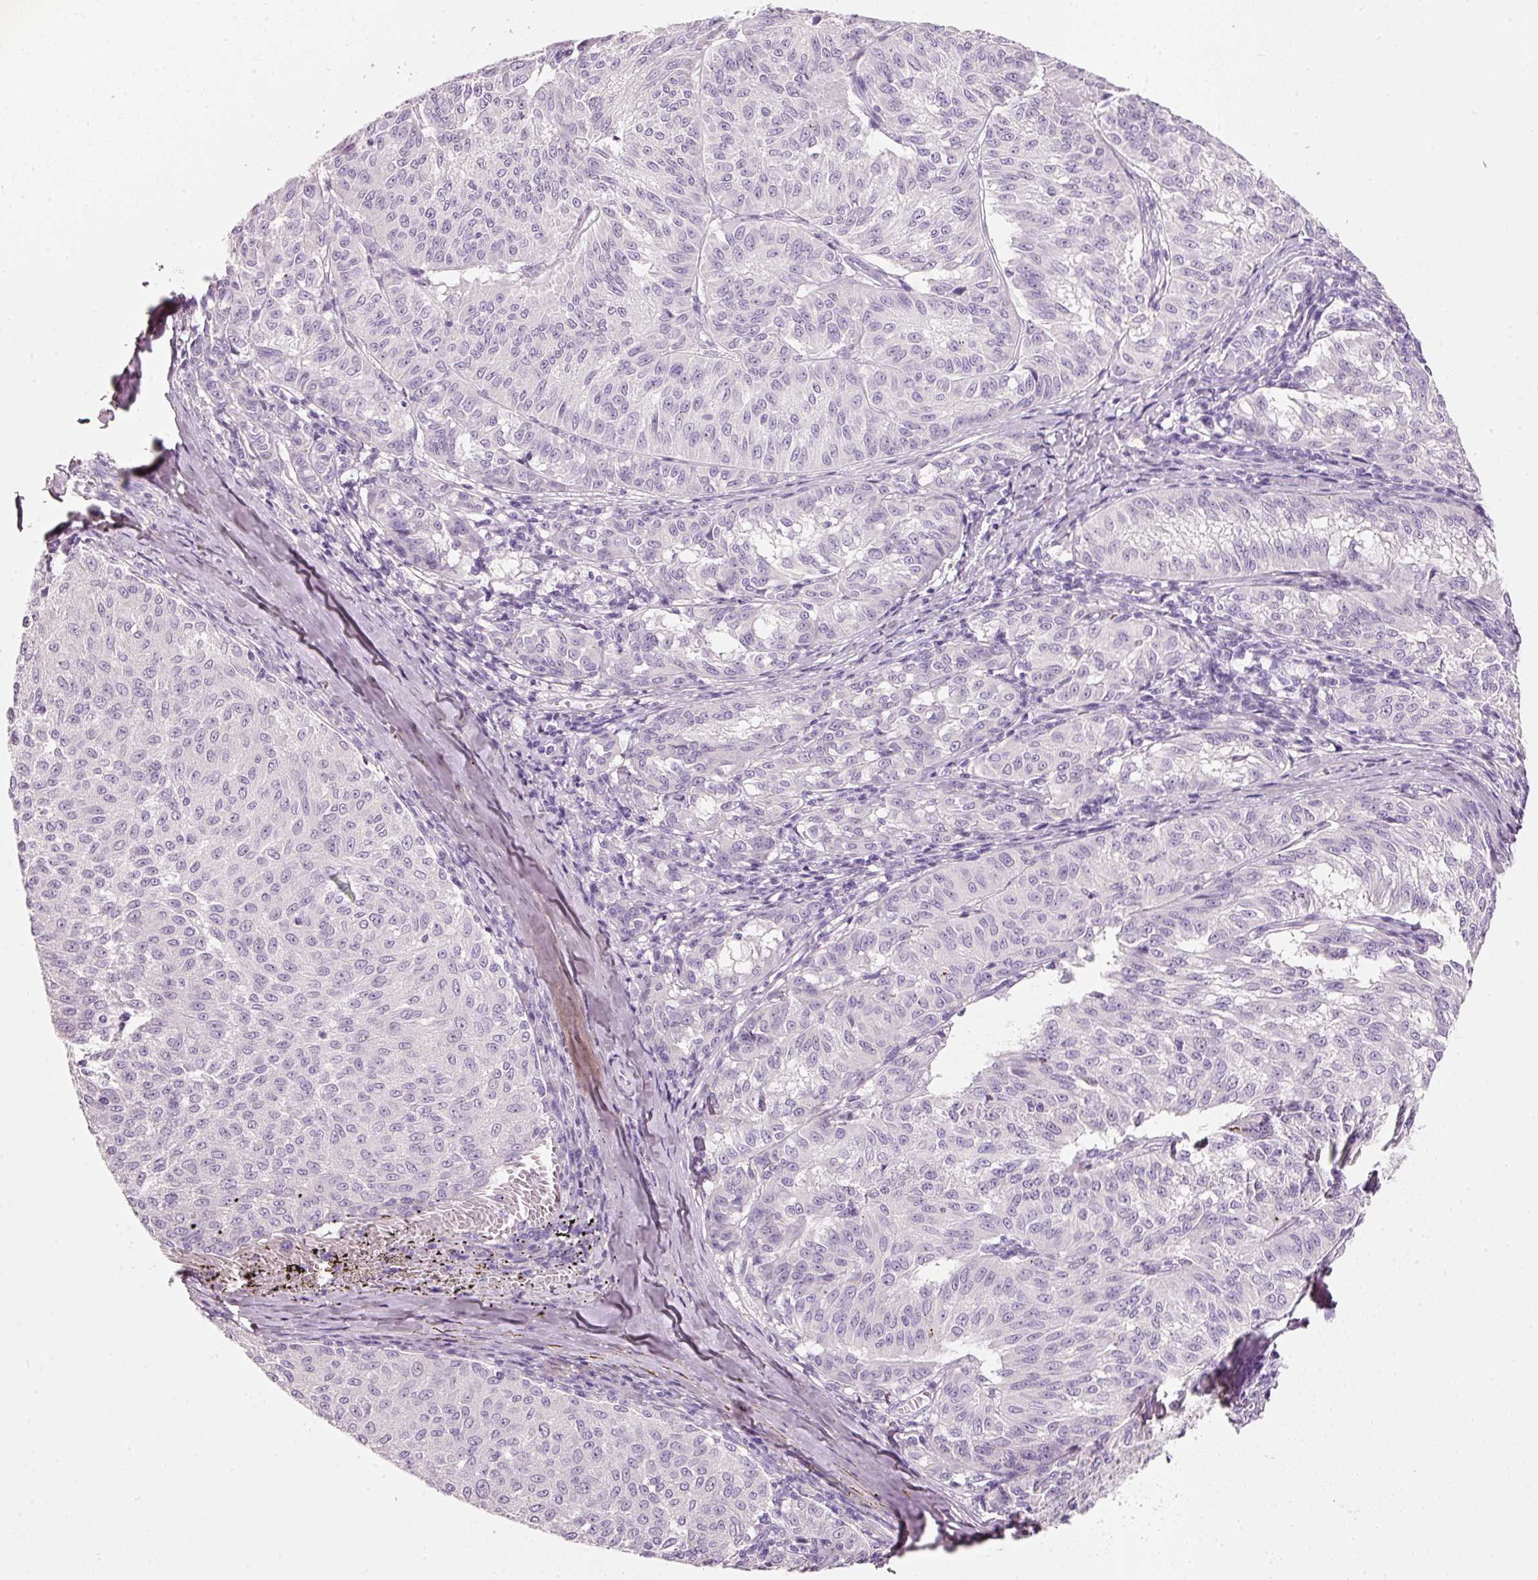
{"staining": {"intensity": "negative", "quantity": "none", "location": "none"}, "tissue": "melanoma", "cell_type": "Tumor cells", "image_type": "cancer", "snomed": [{"axis": "morphology", "description": "Malignant melanoma, NOS"}, {"axis": "topography", "description": "Skin"}], "caption": "DAB immunohistochemical staining of melanoma displays no significant positivity in tumor cells. (Brightfield microscopy of DAB (3,3'-diaminobenzidine) immunohistochemistry at high magnification).", "gene": "PDXDC1", "patient": {"sex": "female", "age": 72}}